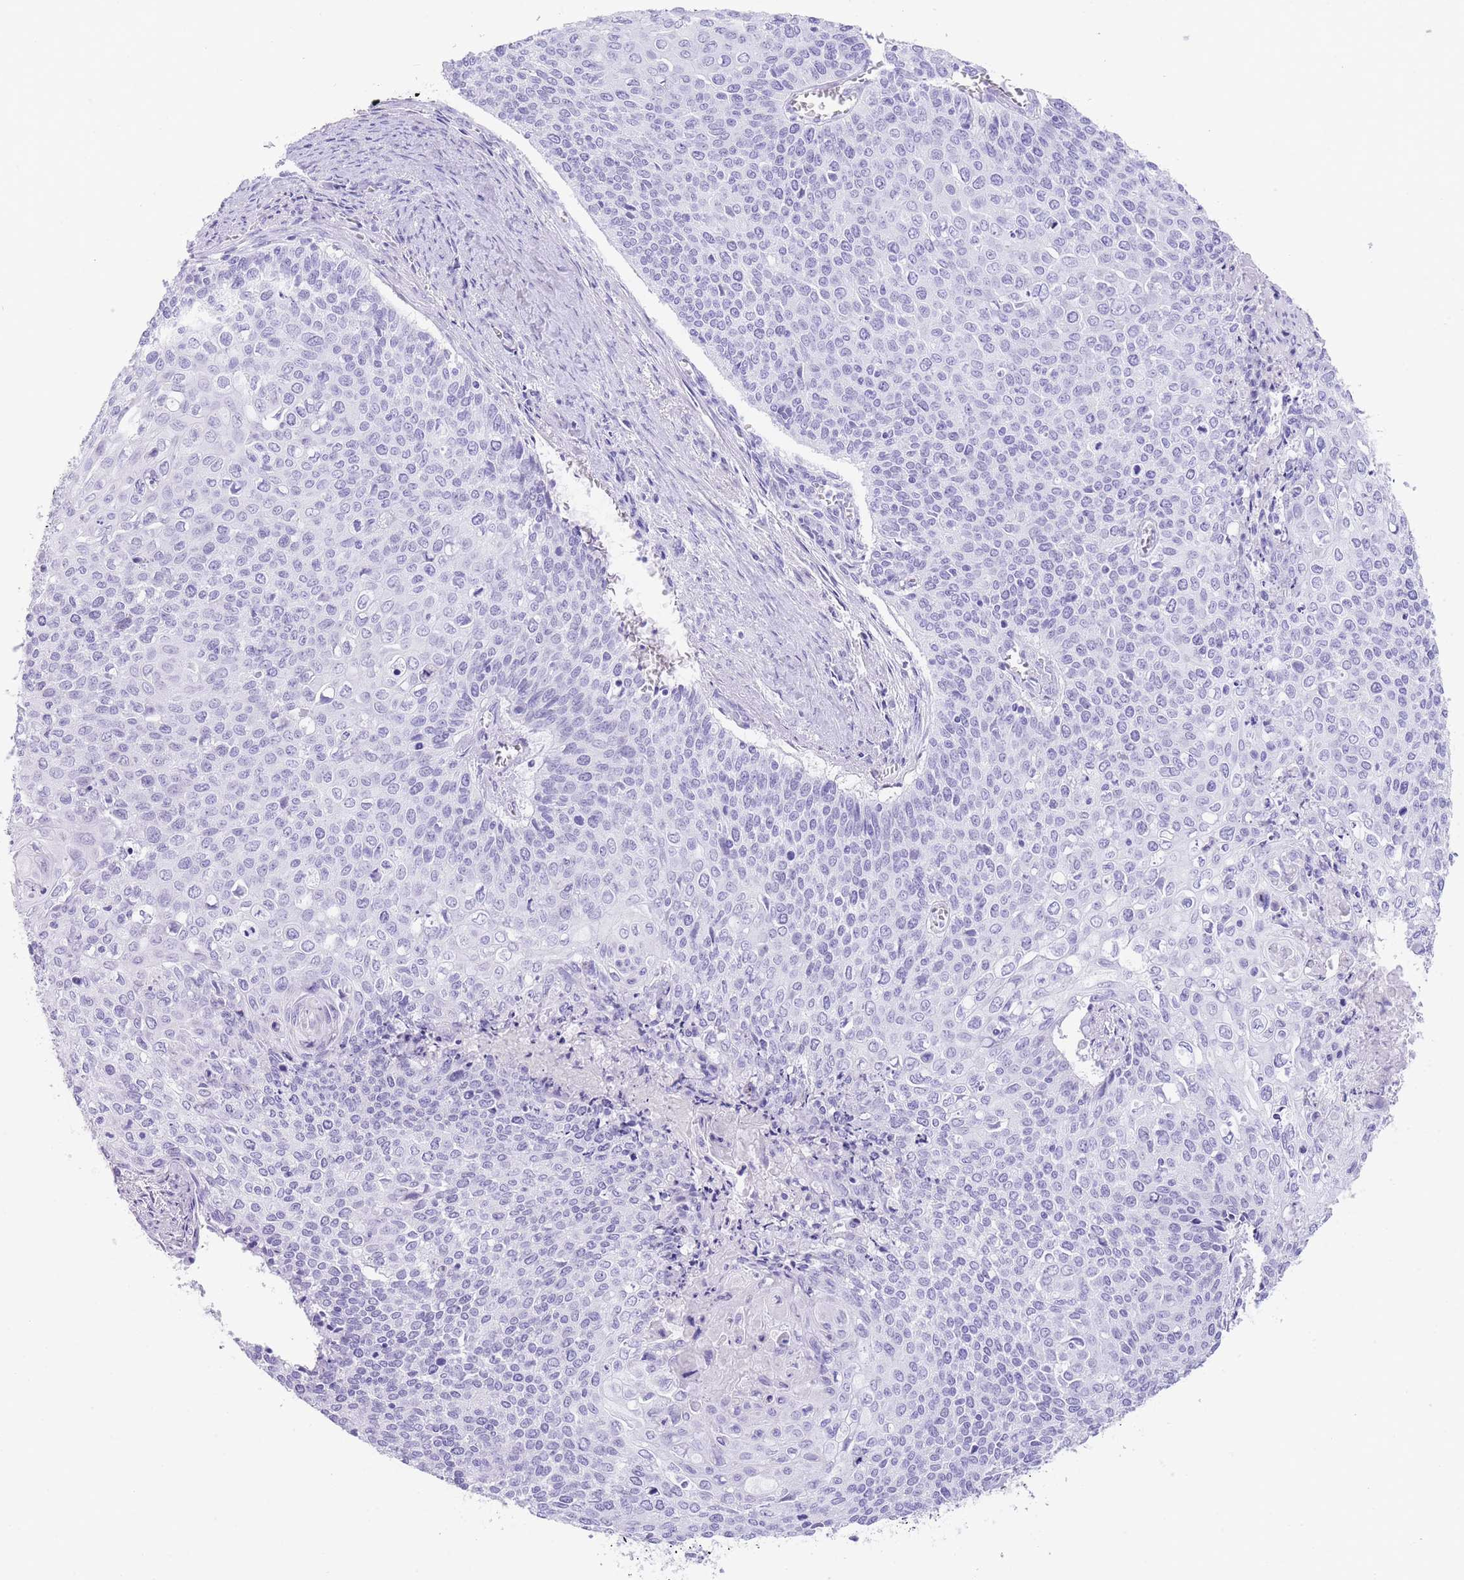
{"staining": {"intensity": "negative", "quantity": "none", "location": "none"}, "tissue": "cervical cancer", "cell_type": "Tumor cells", "image_type": "cancer", "snomed": [{"axis": "morphology", "description": "Squamous cell carcinoma, NOS"}, {"axis": "topography", "description": "Cervix"}], "caption": "IHC photomicrograph of neoplastic tissue: squamous cell carcinoma (cervical) stained with DAB (3,3'-diaminobenzidine) reveals no significant protein positivity in tumor cells. (Stains: DAB IHC with hematoxylin counter stain, Microscopy: brightfield microscopy at high magnification).", "gene": "ELOA2", "patient": {"sex": "female", "age": 39}}